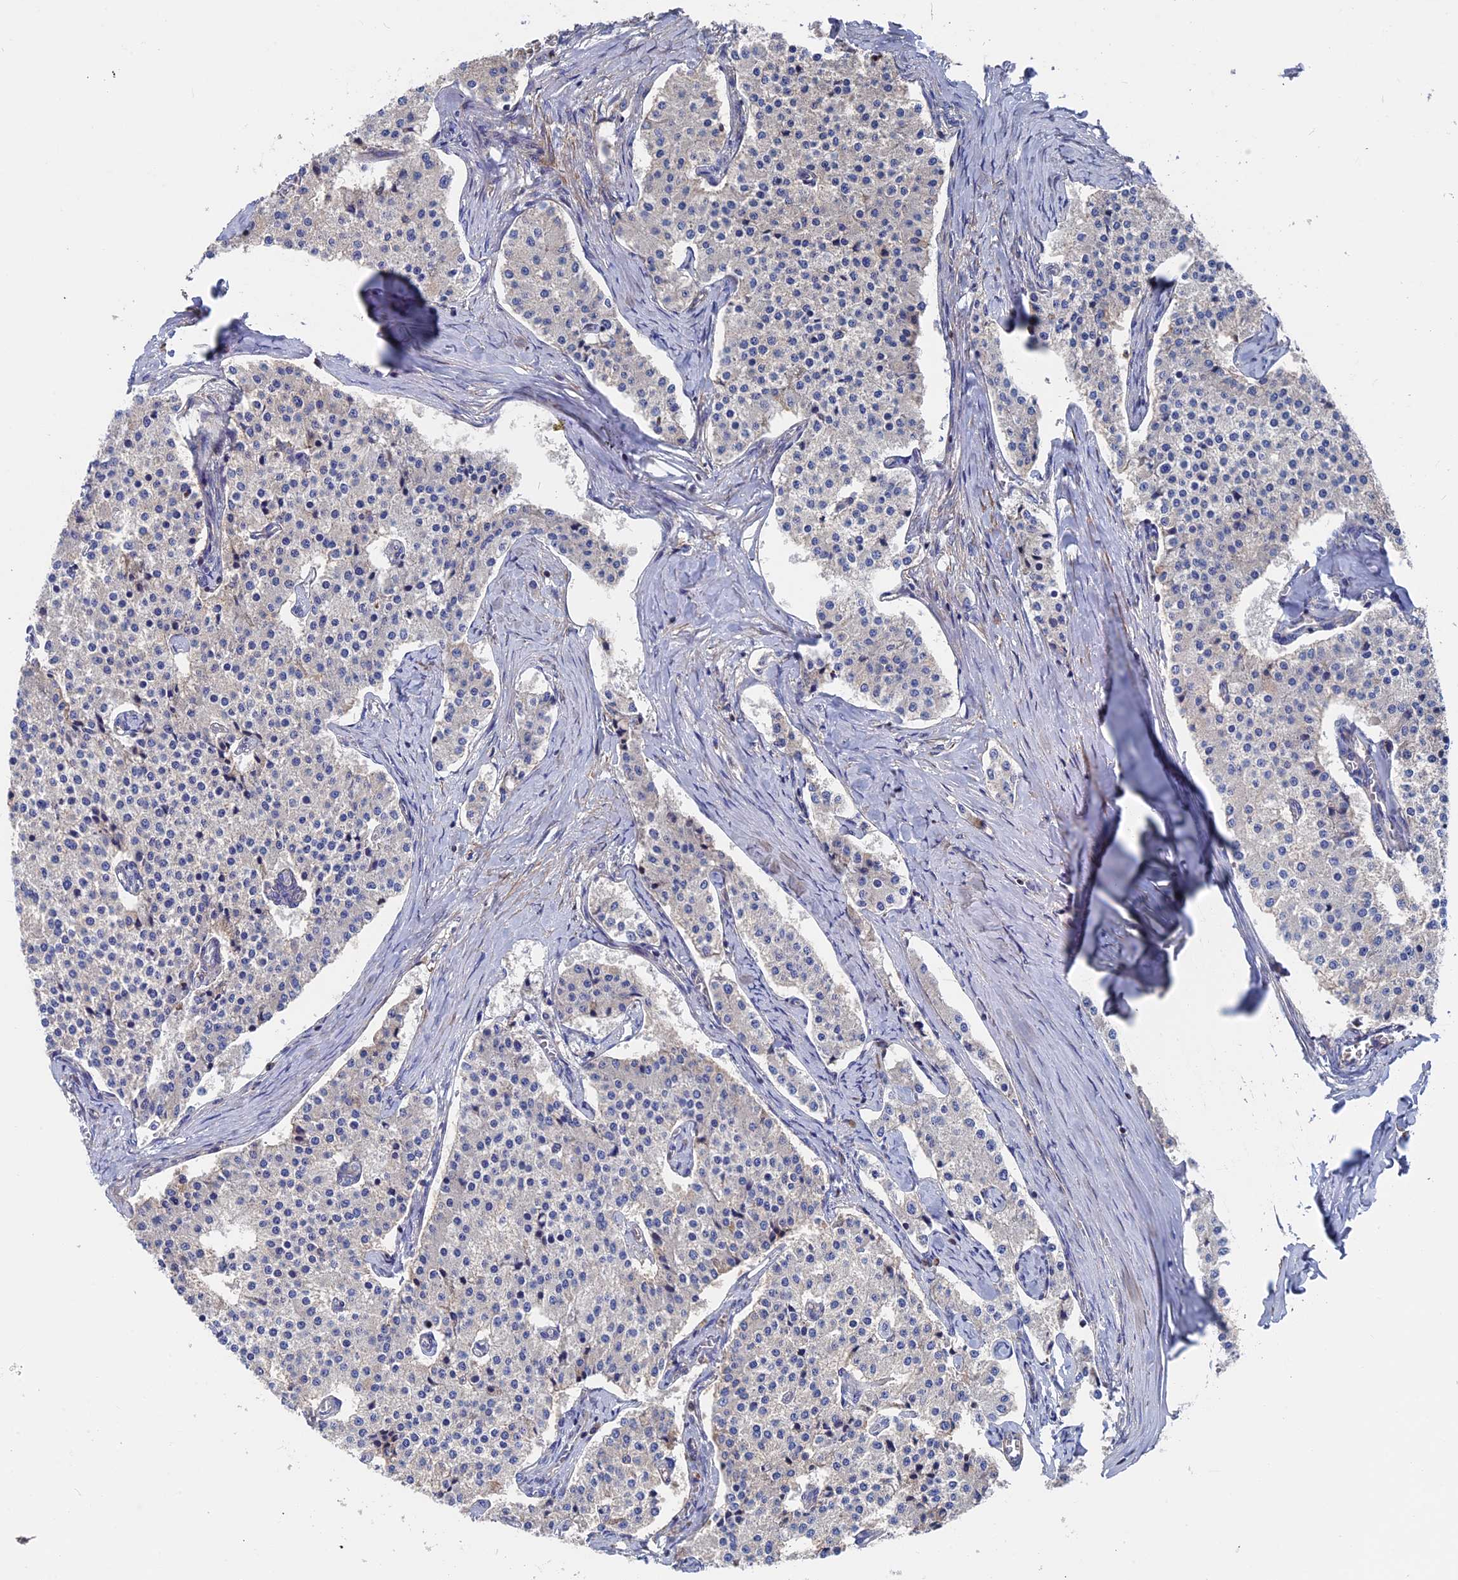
{"staining": {"intensity": "negative", "quantity": "none", "location": "none"}, "tissue": "carcinoid", "cell_type": "Tumor cells", "image_type": "cancer", "snomed": [{"axis": "morphology", "description": "Carcinoid, malignant, NOS"}, {"axis": "topography", "description": "Colon"}], "caption": "Protein analysis of carcinoid (malignant) shows no significant staining in tumor cells.", "gene": "DNAJC3", "patient": {"sex": "female", "age": 52}}